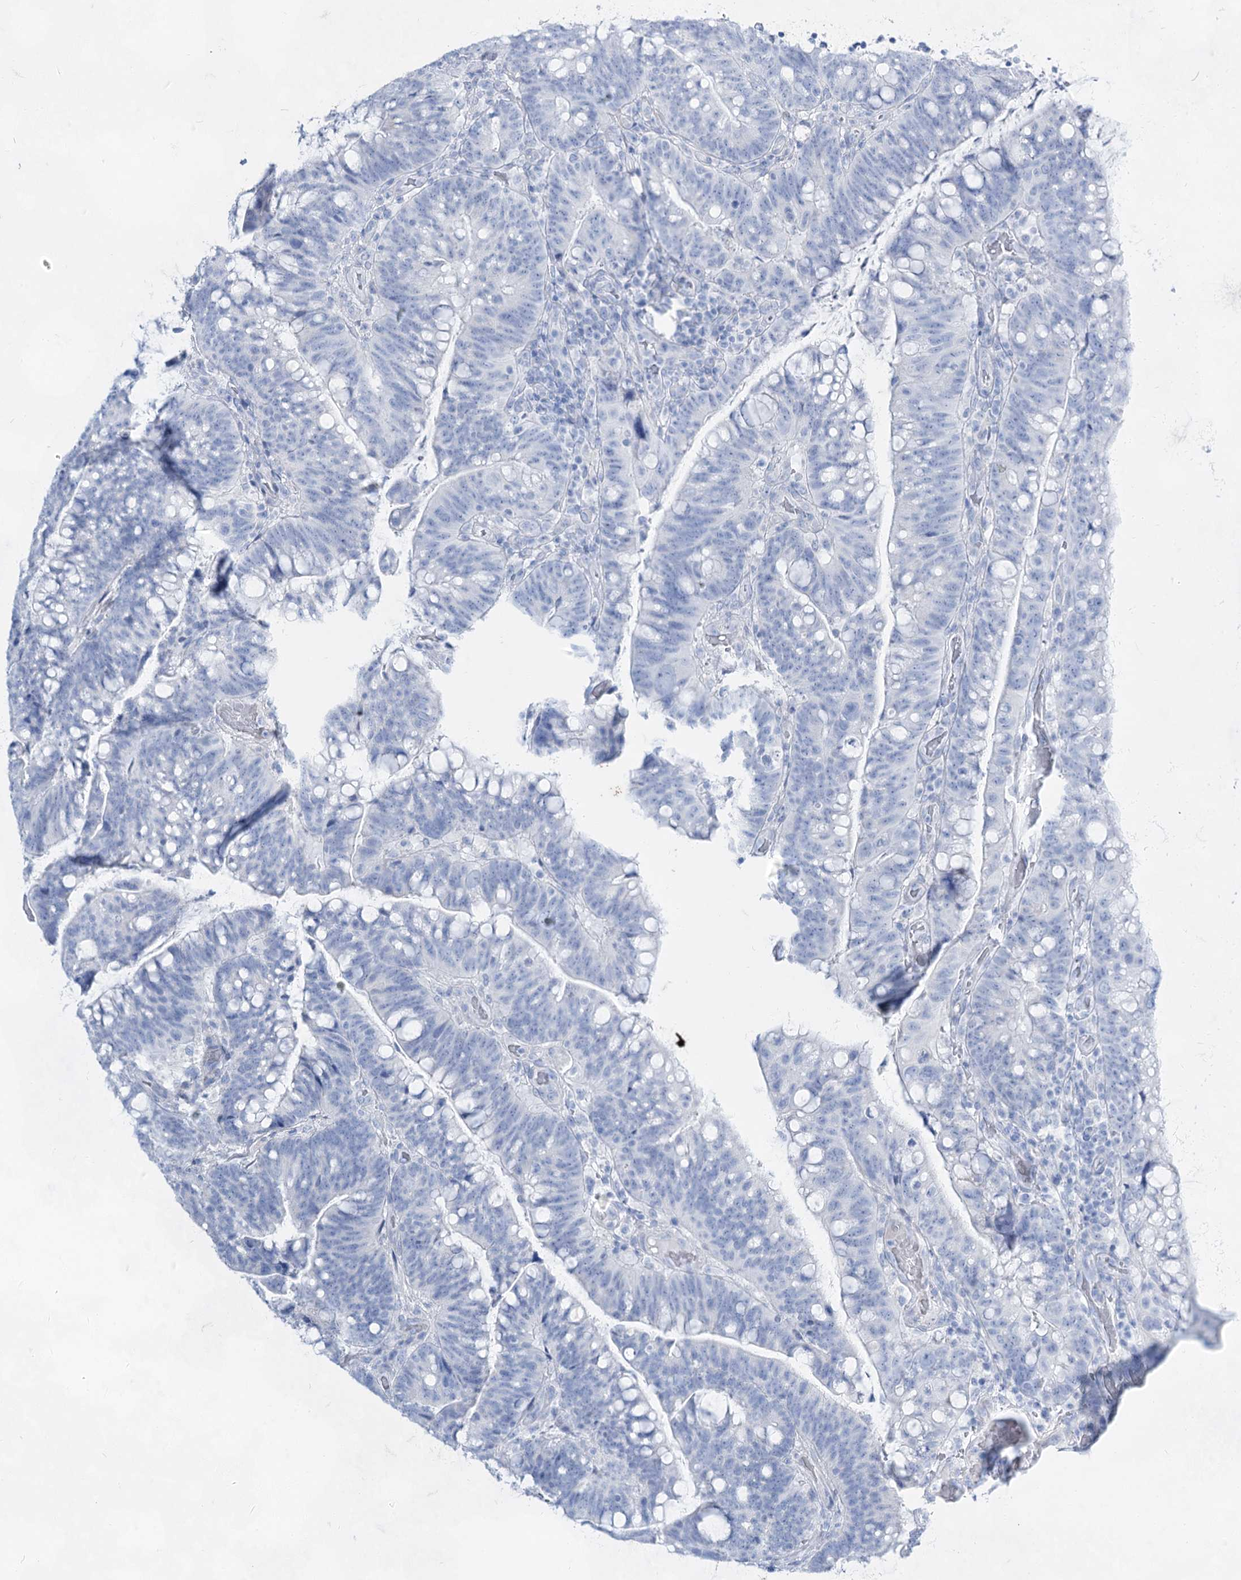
{"staining": {"intensity": "negative", "quantity": "none", "location": "none"}, "tissue": "colorectal cancer", "cell_type": "Tumor cells", "image_type": "cancer", "snomed": [{"axis": "morphology", "description": "Normal tissue, NOS"}, {"axis": "morphology", "description": "Adenocarcinoma, NOS"}, {"axis": "topography", "description": "Colon"}], "caption": "An IHC photomicrograph of colorectal cancer is shown. There is no staining in tumor cells of colorectal cancer. (DAB IHC visualized using brightfield microscopy, high magnification).", "gene": "ACRV1", "patient": {"sex": "female", "age": 66}}